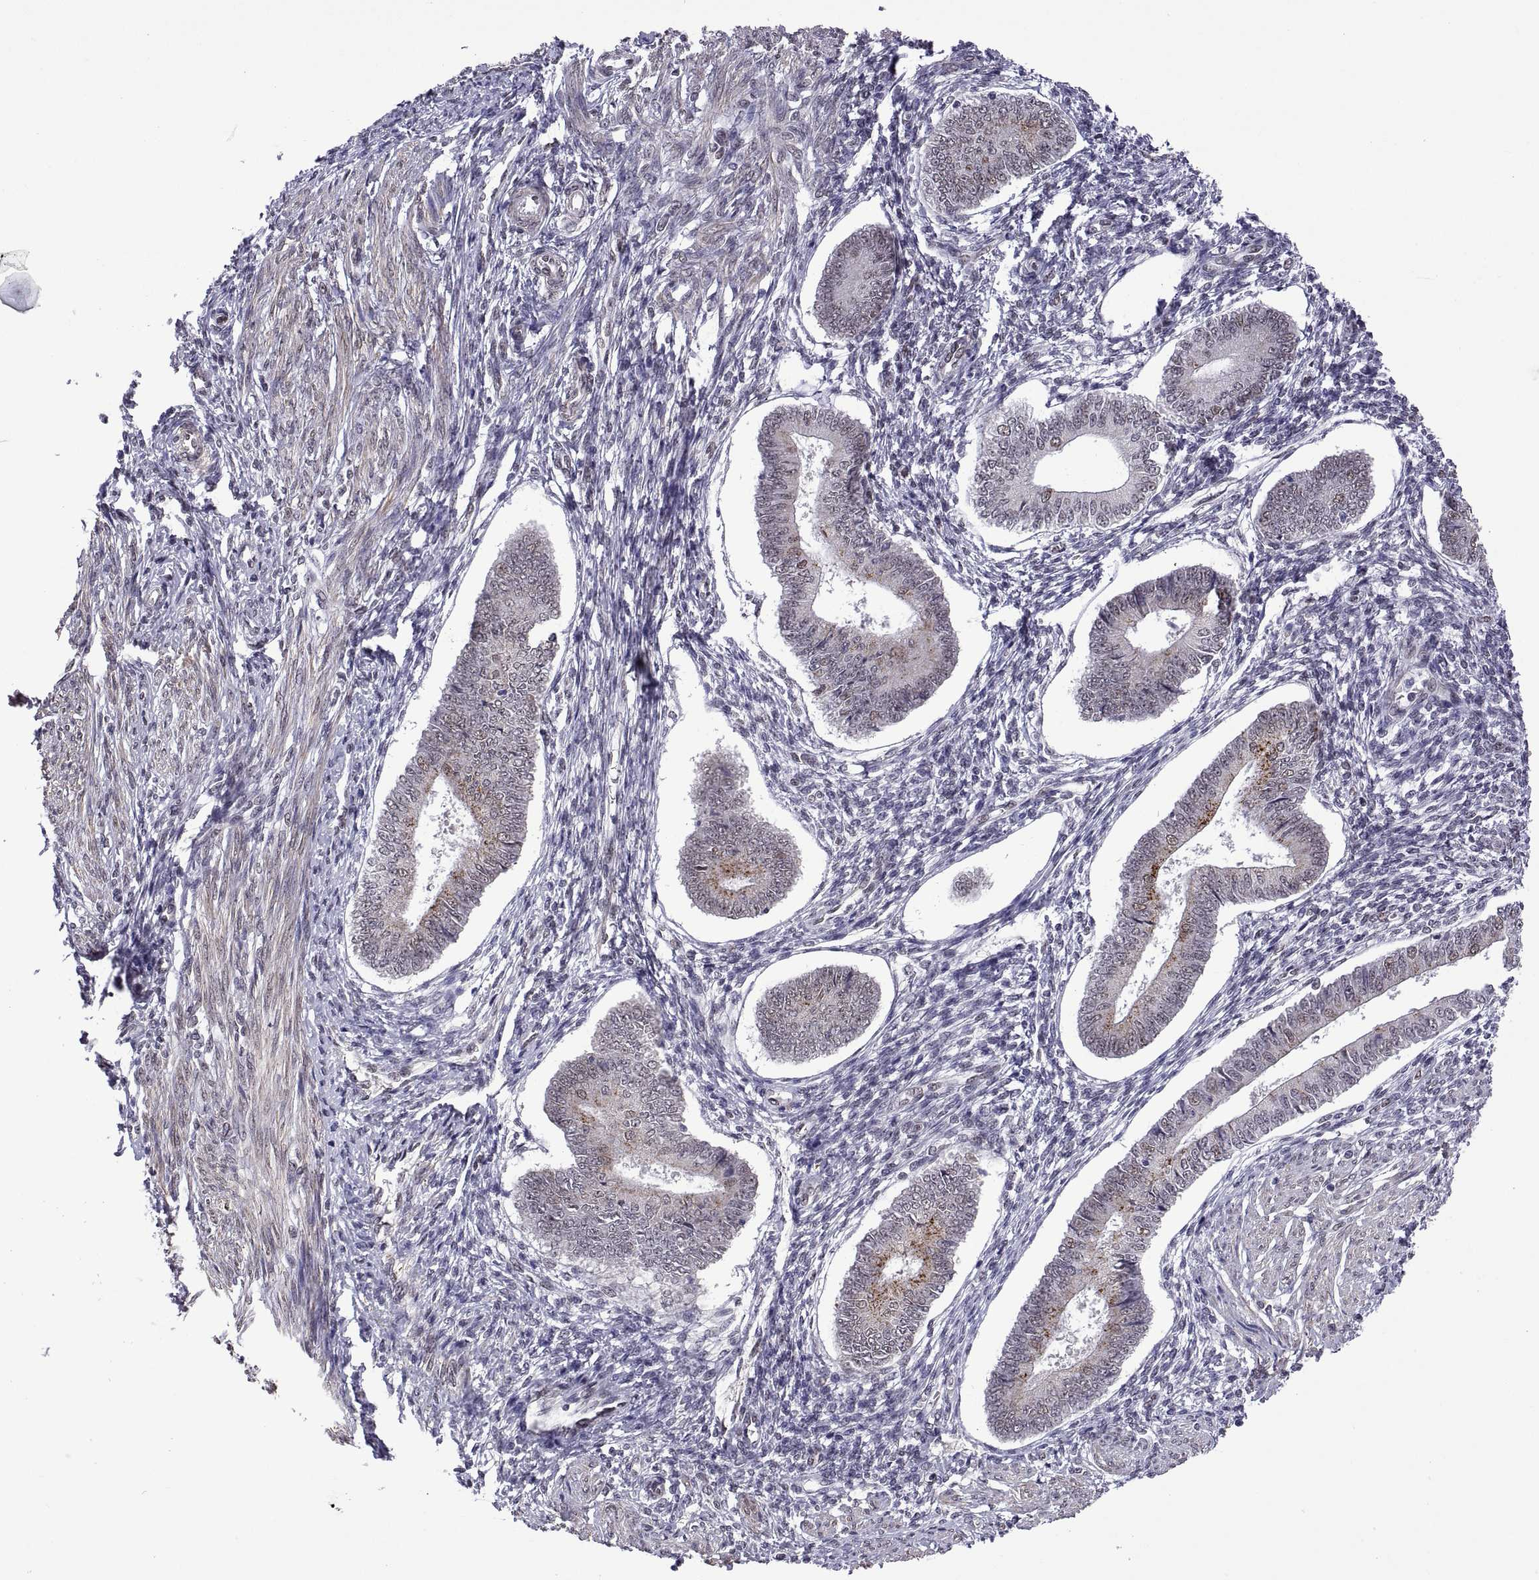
{"staining": {"intensity": "negative", "quantity": "none", "location": "none"}, "tissue": "endometrium", "cell_type": "Cells in endometrial stroma", "image_type": "normal", "snomed": [{"axis": "morphology", "description": "Normal tissue, NOS"}, {"axis": "topography", "description": "Endometrium"}], "caption": "The immunohistochemistry (IHC) micrograph has no significant positivity in cells in endometrial stroma of endometrium. Brightfield microscopy of IHC stained with DAB (3,3'-diaminobenzidine) (brown) and hematoxylin (blue), captured at high magnification.", "gene": "NR4A1", "patient": {"sex": "female", "age": 42}}